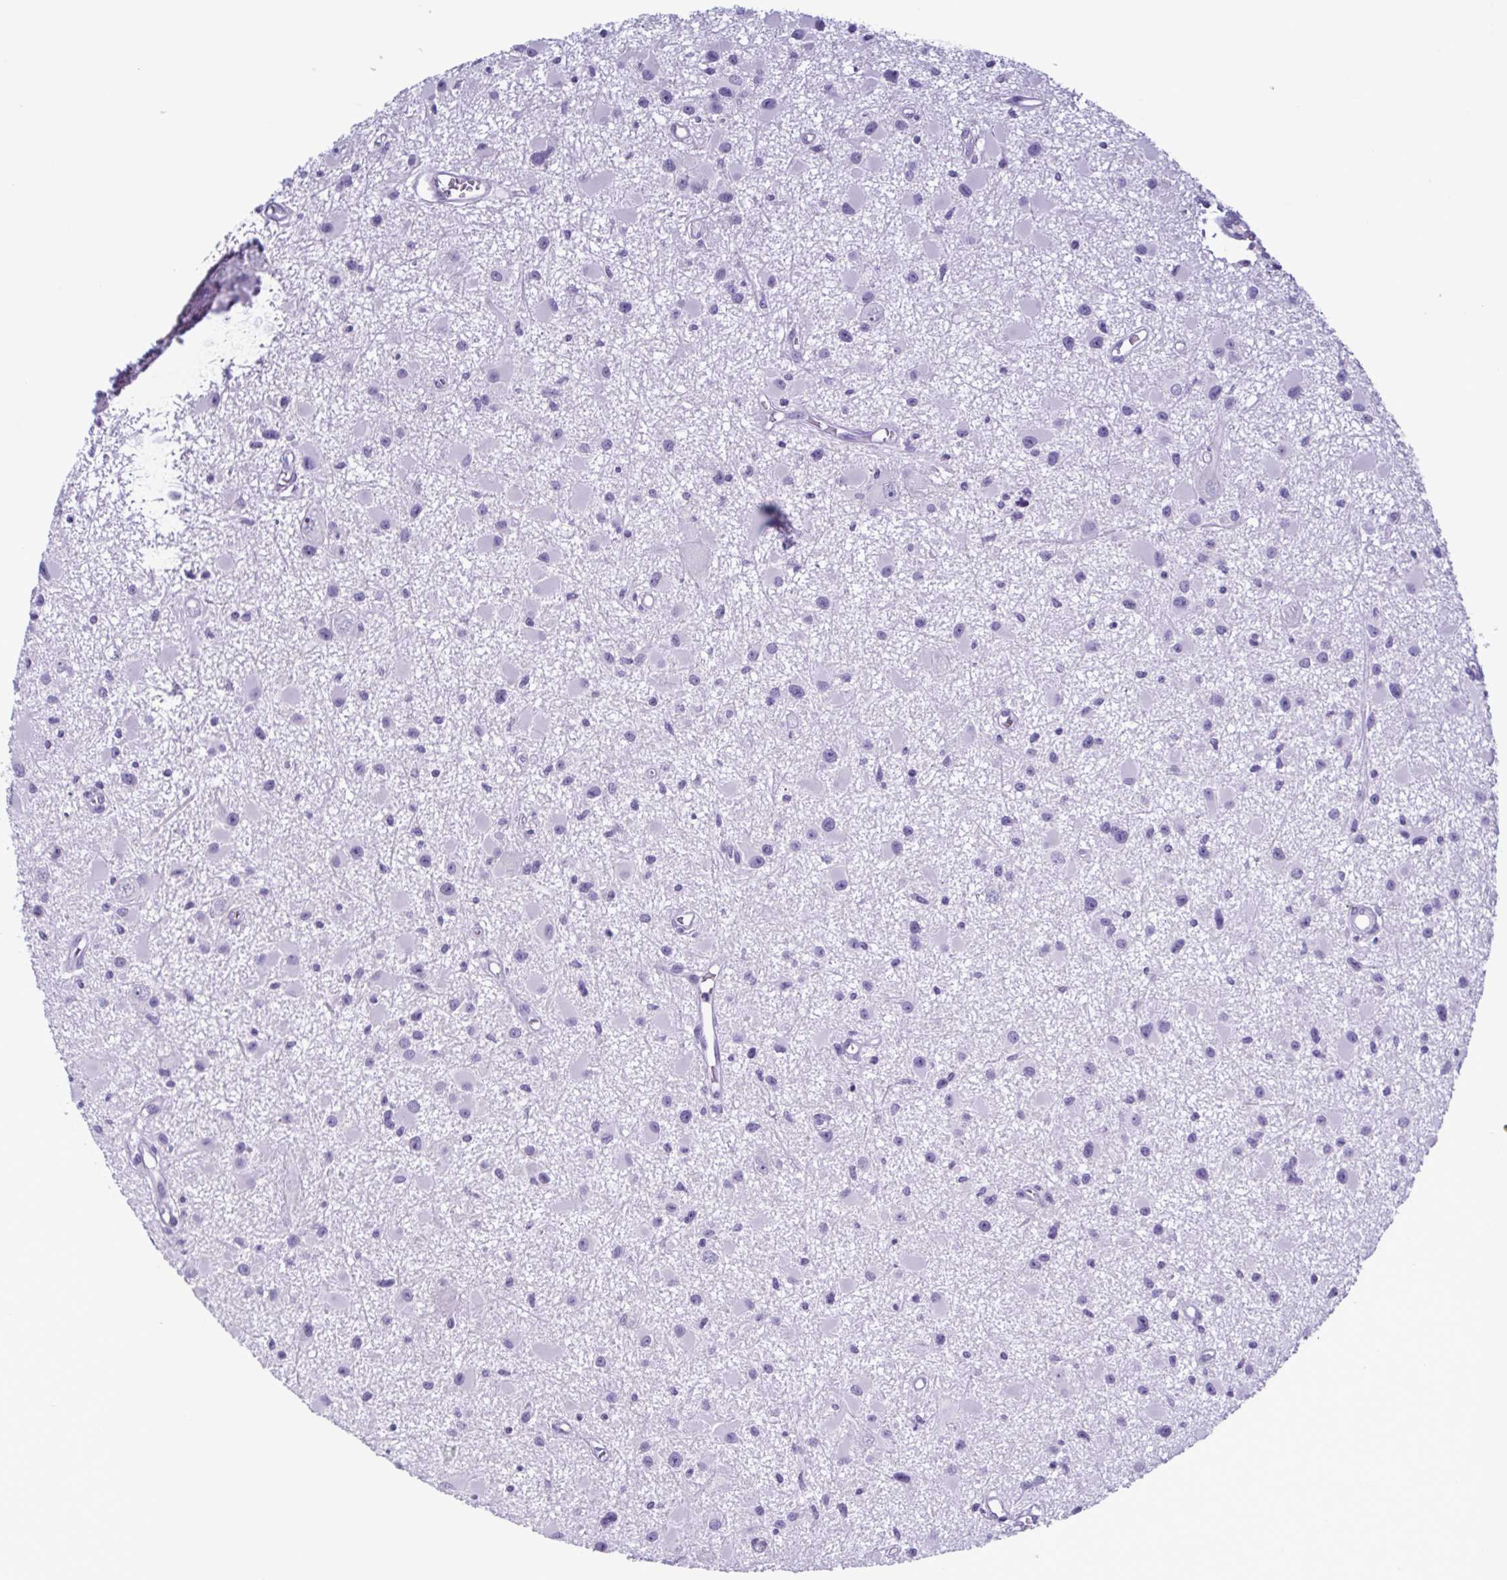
{"staining": {"intensity": "negative", "quantity": "none", "location": "none"}, "tissue": "glioma", "cell_type": "Tumor cells", "image_type": "cancer", "snomed": [{"axis": "morphology", "description": "Glioma, malignant, High grade"}, {"axis": "topography", "description": "Brain"}], "caption": "Protein analysis of glioma exhibits no significant positivity in tumor cells.", "gene": "INAFM1", "patient": {"sex": "male", "age": 54}}